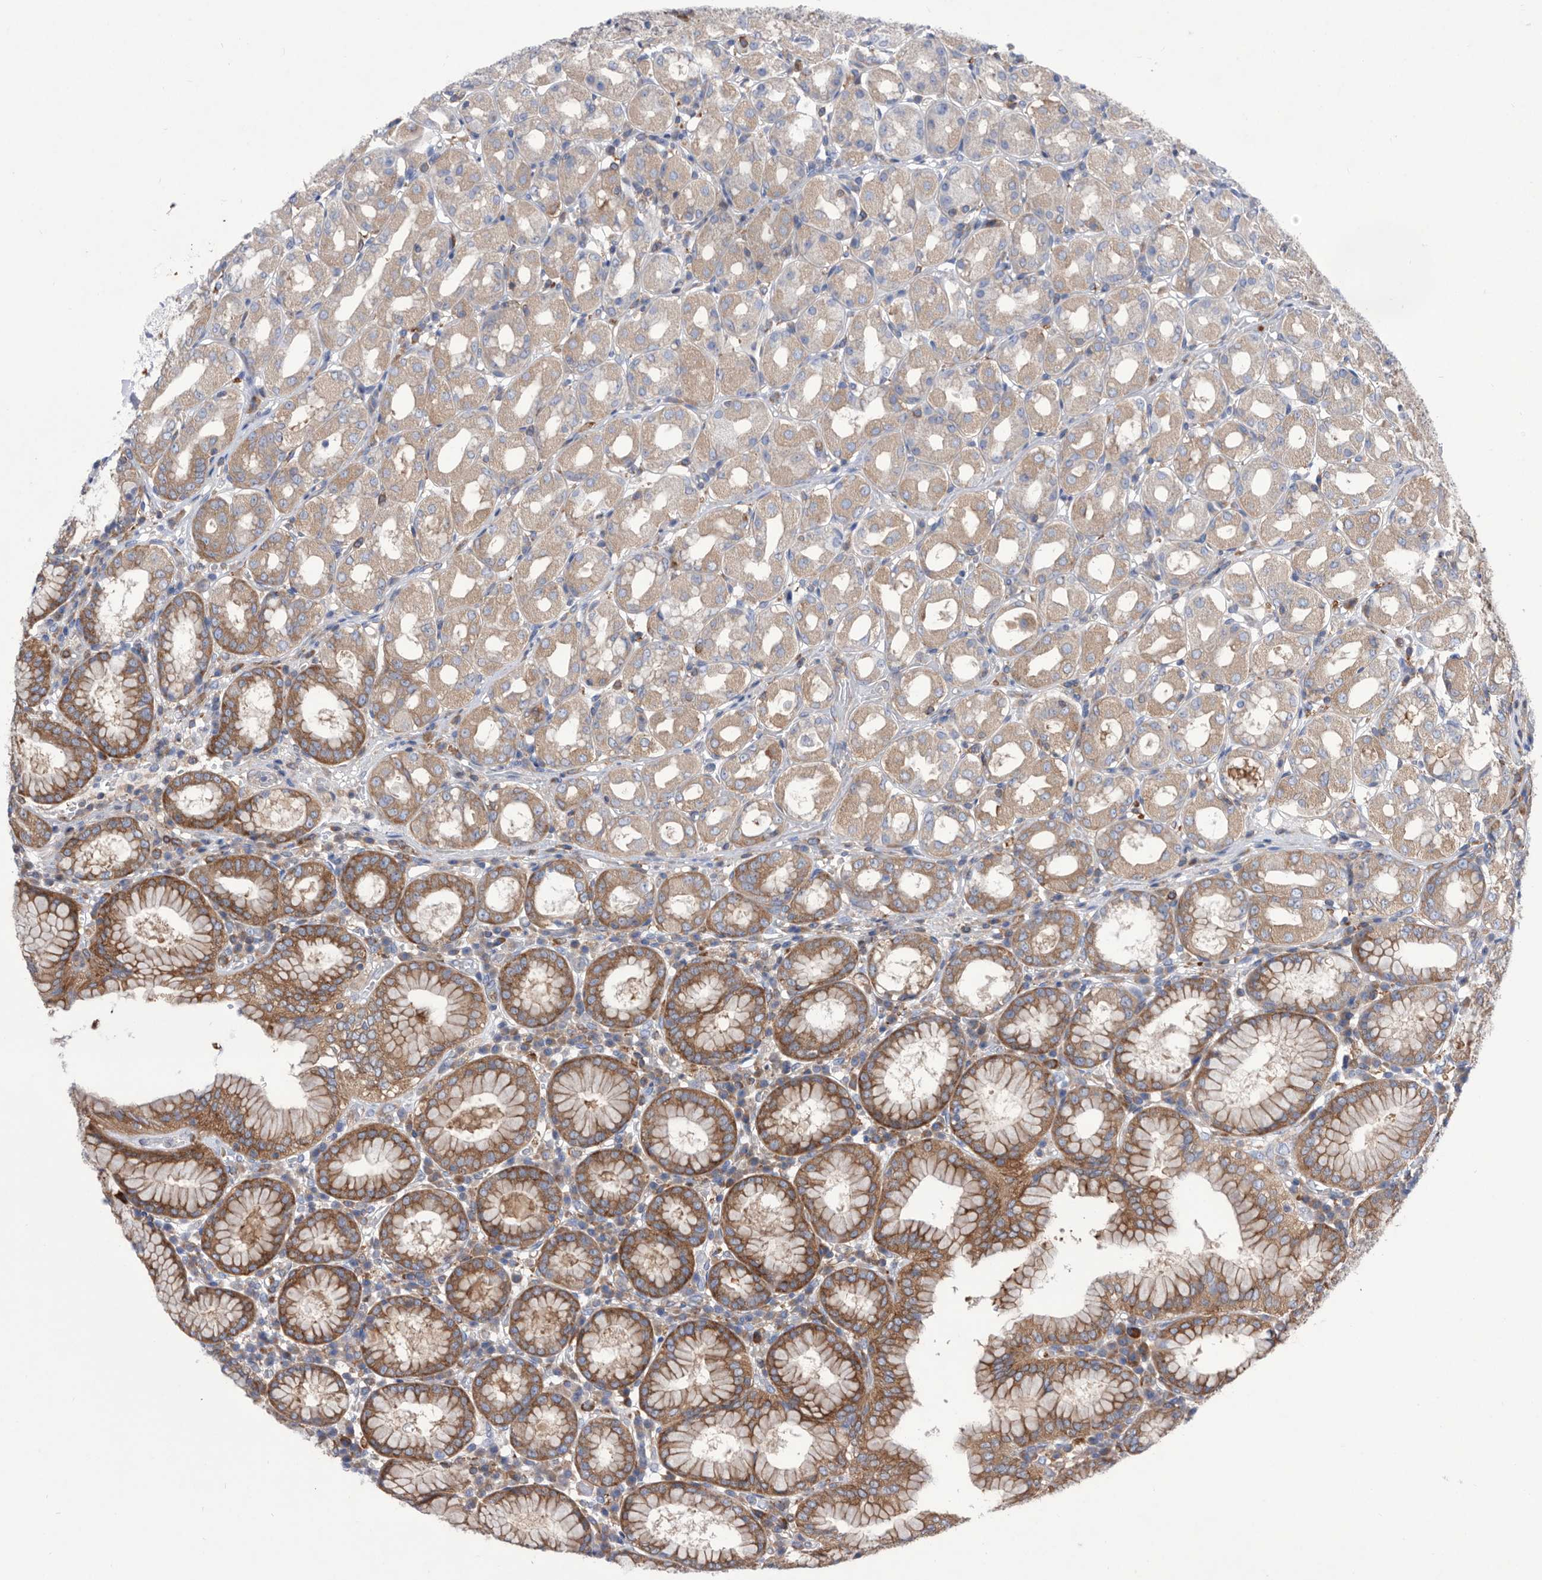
{"staining": {"intensity": "moderate", "quantity": "<25%", "location": "cytoplasmic/membranous"}, "tissue": "stomach", "cell_type": "Glandular cells", "image_type": "normal", "snomed": [{"axis": "morphology", "description": "Normal tissue, NOS"}, {"axis": "topography", "description": "Stomach"}, {"axis": "topography", "description": "Stomach, lower"}], "caption": "Moderate cytoplasmic/membranous staining is appreciated in approximately <25% of glandular cells in benign stomach.", "gene": "SMG7", "patient": {"sex": "female", "age": 56}}